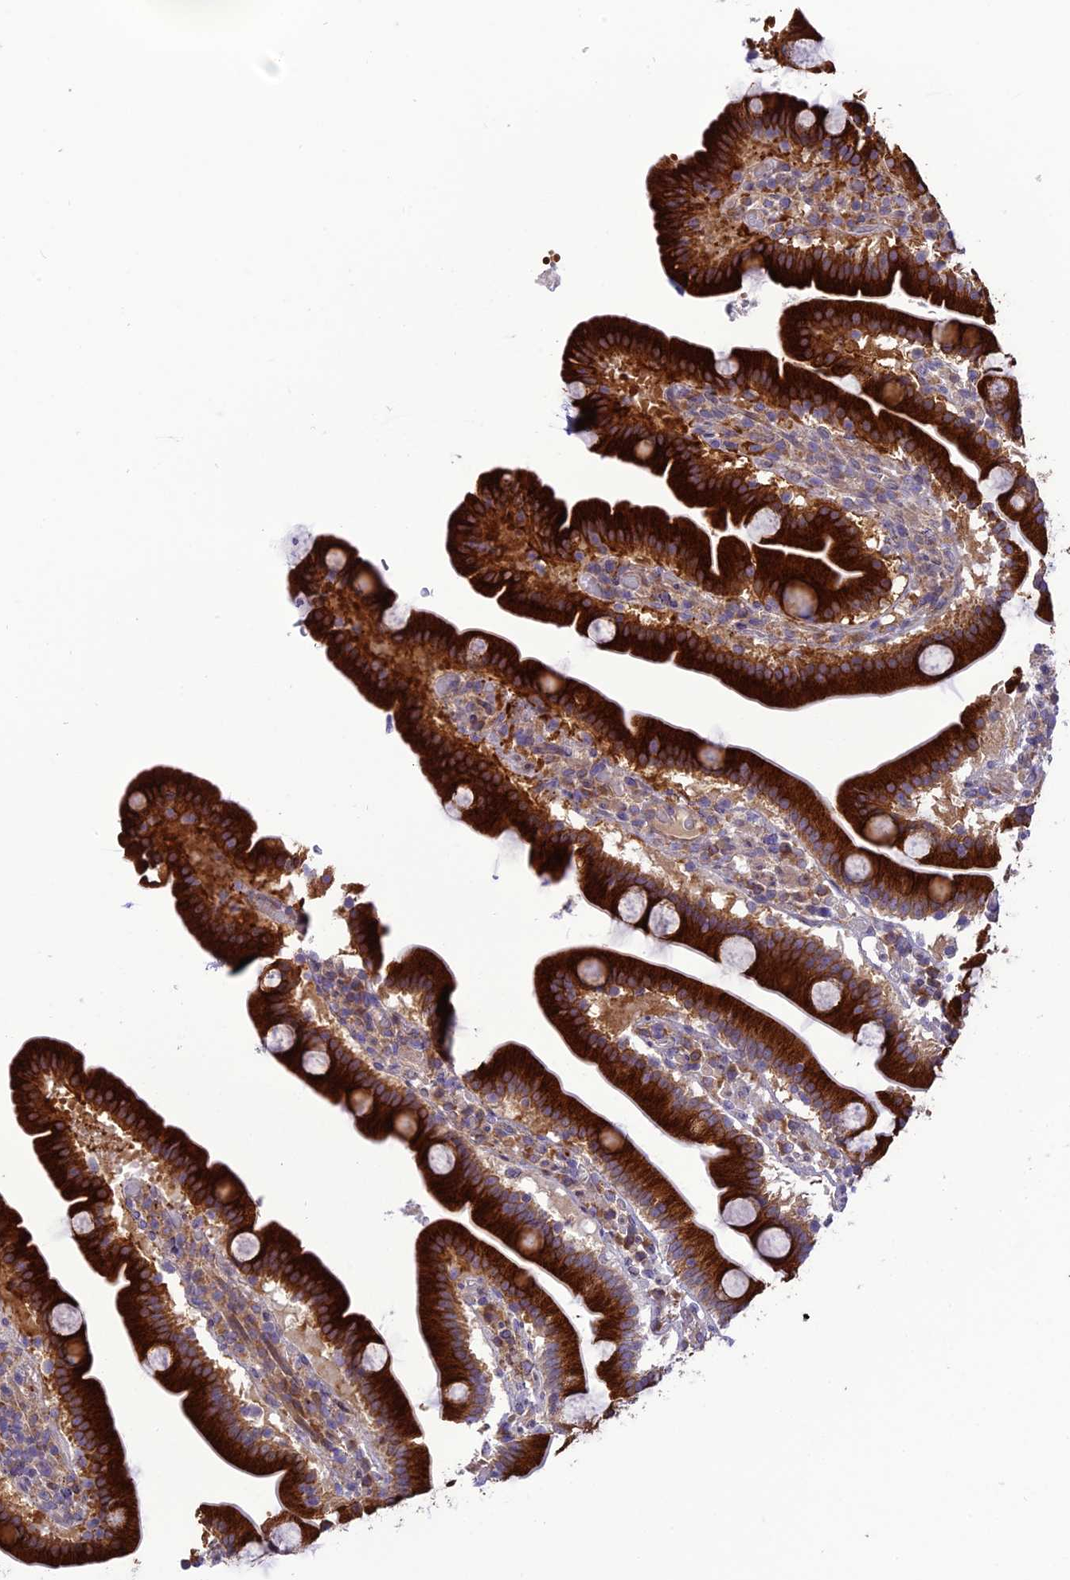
{"staining": {"intensity": "strong", "quantity": ">75%", "location": "cytoplasmic/membranous"}, "tissue": "duodenum", "cell_type": "Glandular cells", "image_type": "normal", "snomed": [{"axis": "morphology", "description": "Normal tissue, NOS"}, {"axis": "topography", "description": "Duodenum"}], "caption": "Protein staining exhibits strong cytoplasmic/membranous staining in about >75% of glandular cells in unremarkable duodenum. The protein of interest is shown in brown color, while the nuclei are stained blue.", "gene": "JMY", "patient": {"sex": "male", "age": 55}}